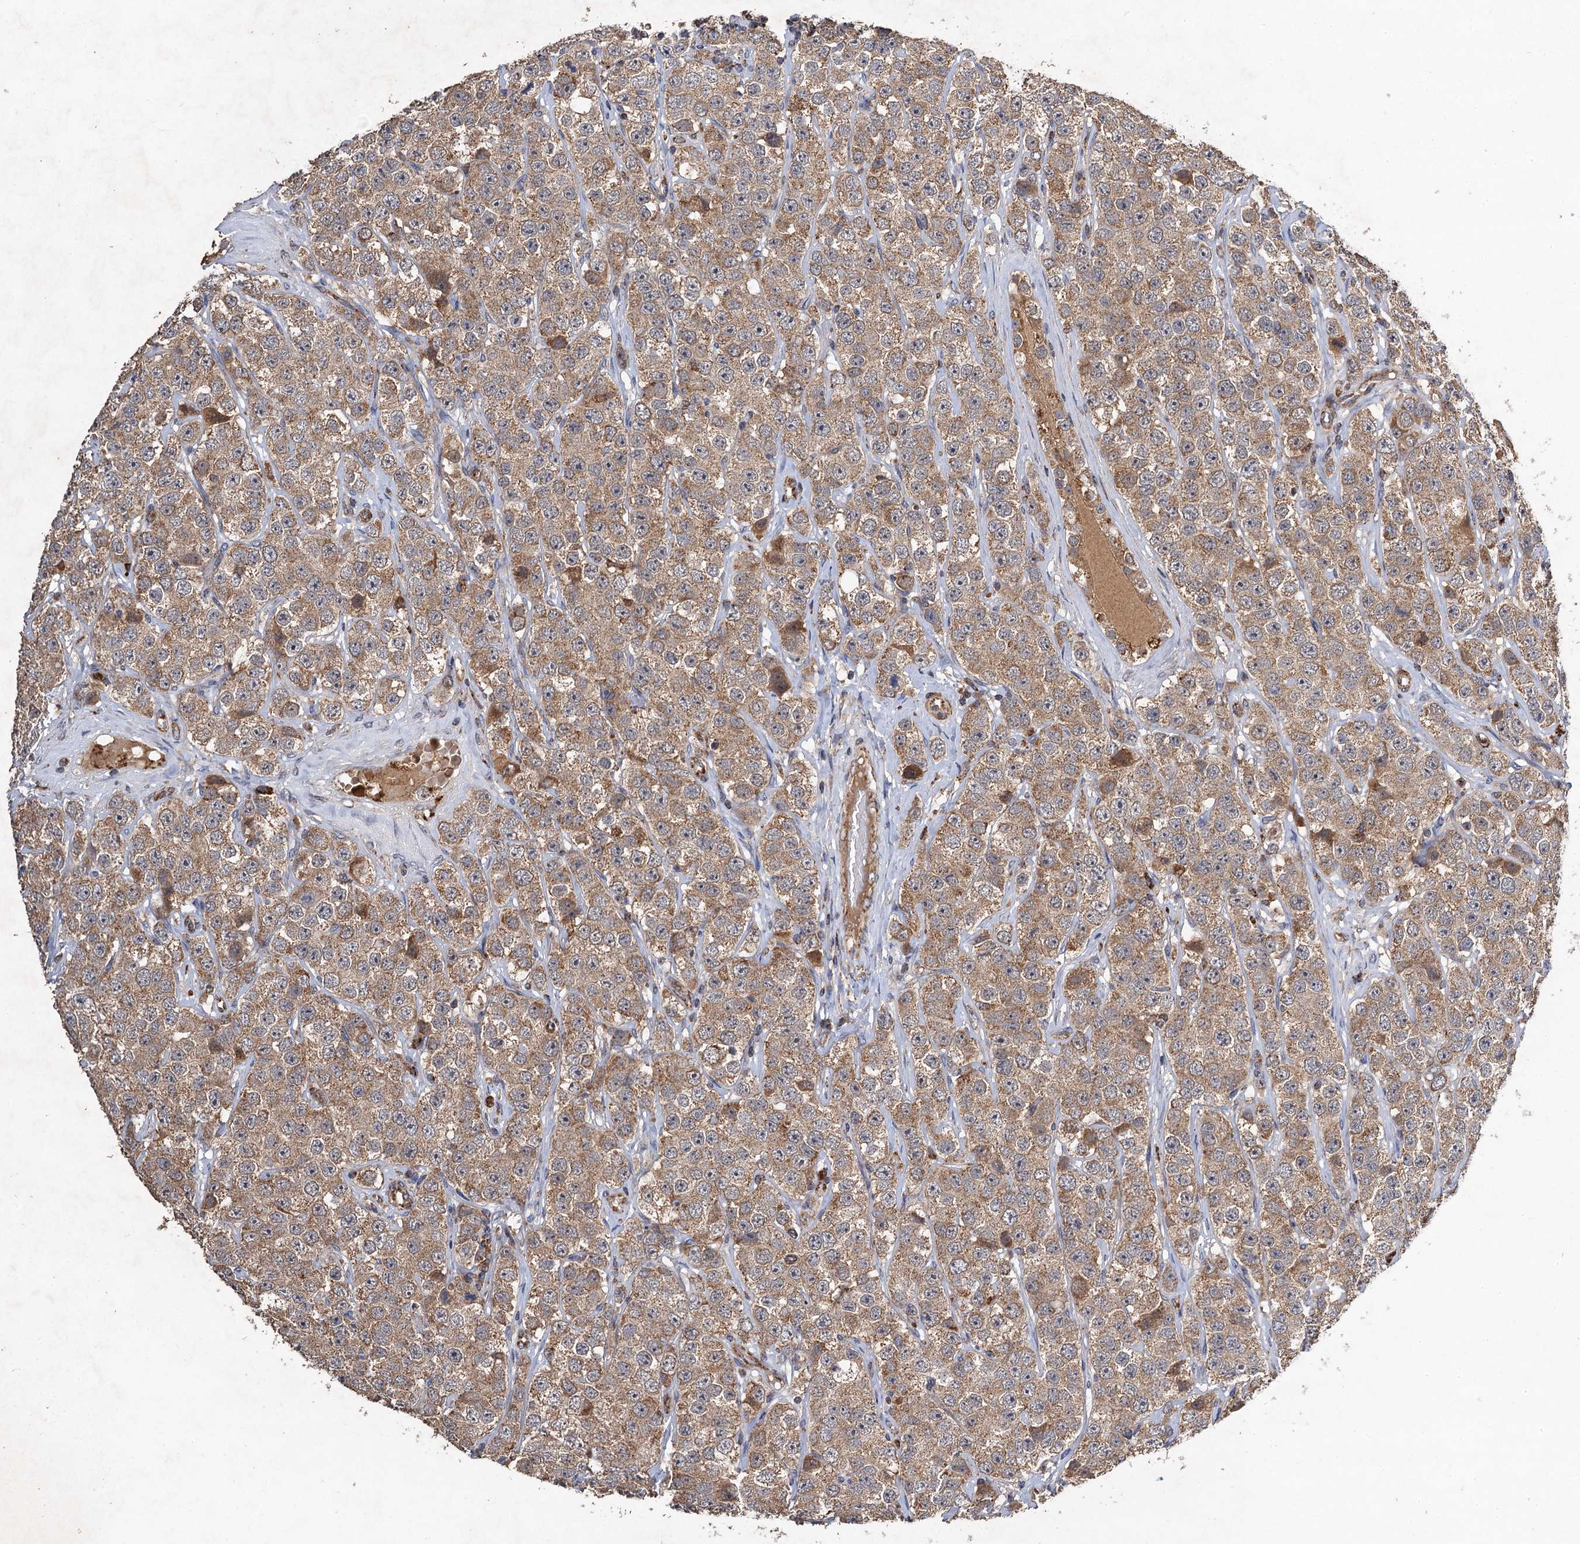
{"staining": {"intensity": "moderate", "quantity": ">75%", "location": "cytoplasmic/membranous"}, "tissue": "testis cancer", "cell_type": "Tumor cells", "image_type": "cancer", "snomed": [{"axis": "morphology", "description": "Seminoma, NOS"}, {"axis": "topography", "description": "Testis"}], "caption": "IHC (DAB (3,3'-diaminobenzidine)) staining of testis seminoma shows moderate cytoplasmic/membranous protein staining in about >75% of tumor cells. (brown staining indicates protein expression, while blue staining denotes nuclei).", "gene": "NDUFA13", "patient": {"sex": "male", "age": 28}}